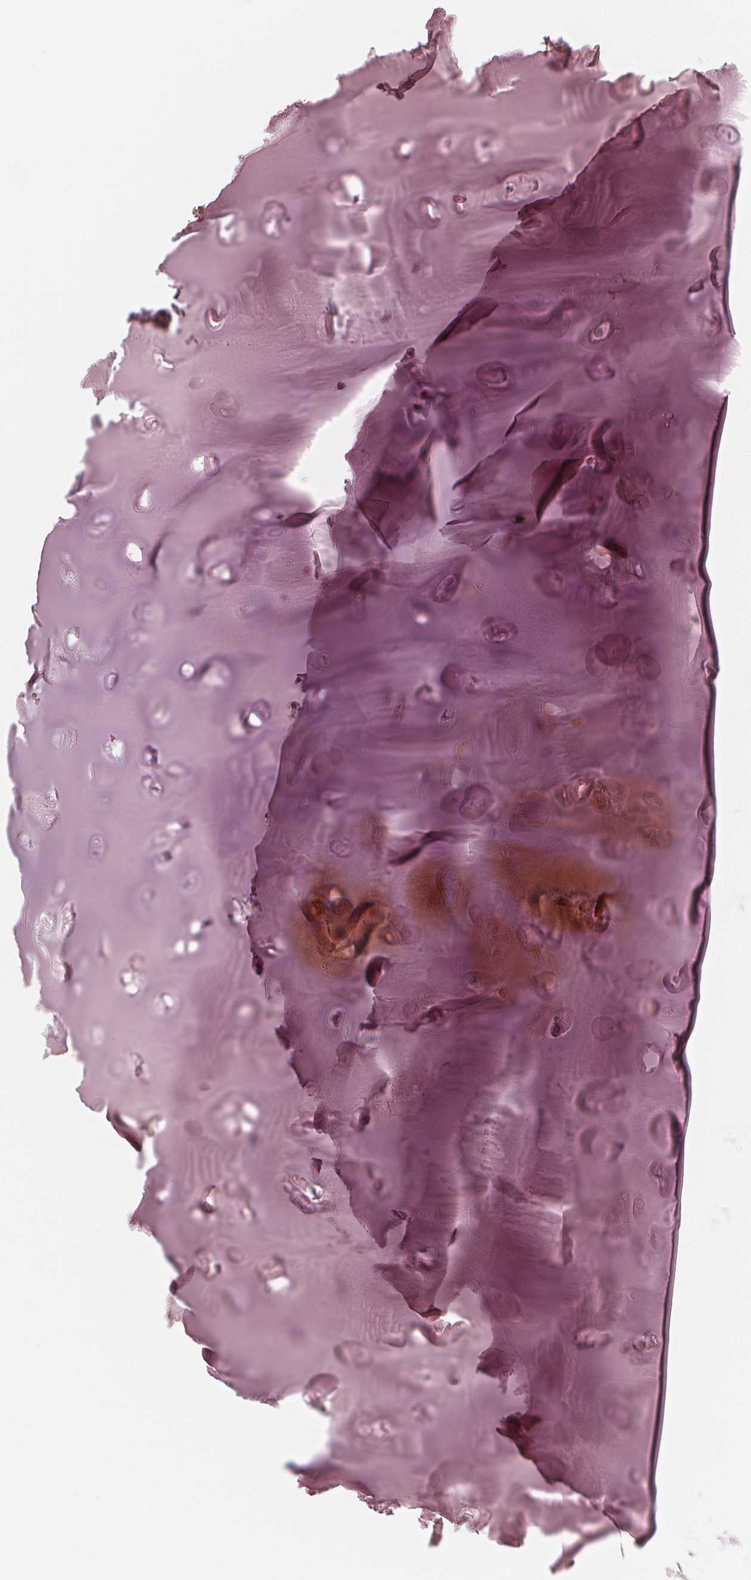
{"staining": {"intensity": "negative", "quantity": "none", "location": "none"}, "tissue": "soft tissue", "cell_type": "Chondrocytes", "image_type": "normal", "snomed": [{"axis": "morphology", "description": "Normal tissue, NOS"}, {"axis": "morphology", "description": "Squamous cell carcinoma, NOS"}, {"axis": "topography", "description": "Cartilage tissue"}, {"axis": "topography", "description": "Head-Neck"}], "caption": "This is an immunohistochemistry photomicrograph of normal human soft tissue. There is no positivity in chondrocytes.", "gene": "PAEP", "patient": {"sex": "male", "age": 57}}